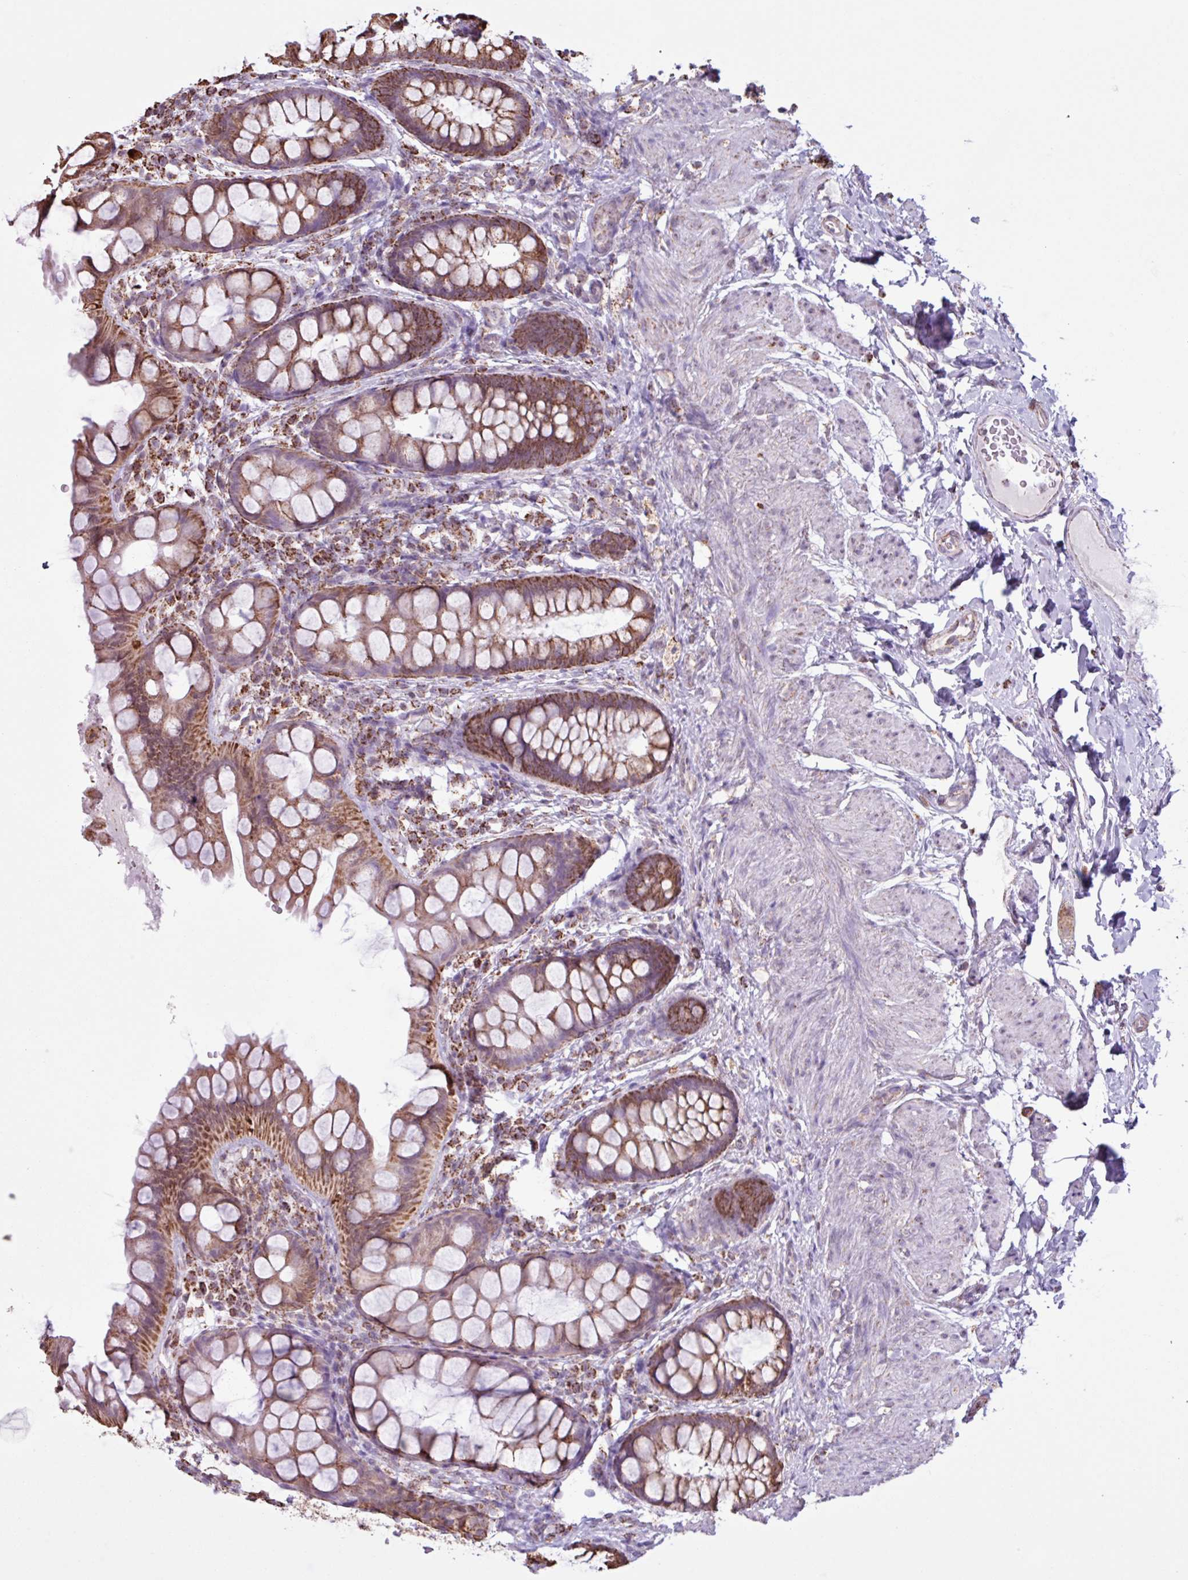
{"staining": {"intensity": "strong", "quantity": ">75%", "location": "cytoplasmic/membranous"}, "tissue": "rectum", "cell_type": "Glandular cells", "image_type": "normal", "snomed": [{"axis": "morphology", "description": "Normal tissue, NOS"}, {"axis": "topography", "description": "Rectum"}, {"axis": "topography", "description": "Peripheral nerve tissue"}], "caption": "Immunohistochemistry histopathology image of normal rectum: human rectum stained using immunohistochemistry demonstrates high levels of strong protein expression localized specifically in the cytoplasmic/membranous of glandular cells, appearing as a cytoplasmic/membranous brown color.", "gene": "ALG8", "patient": {"sex": "female", "age": 69}}